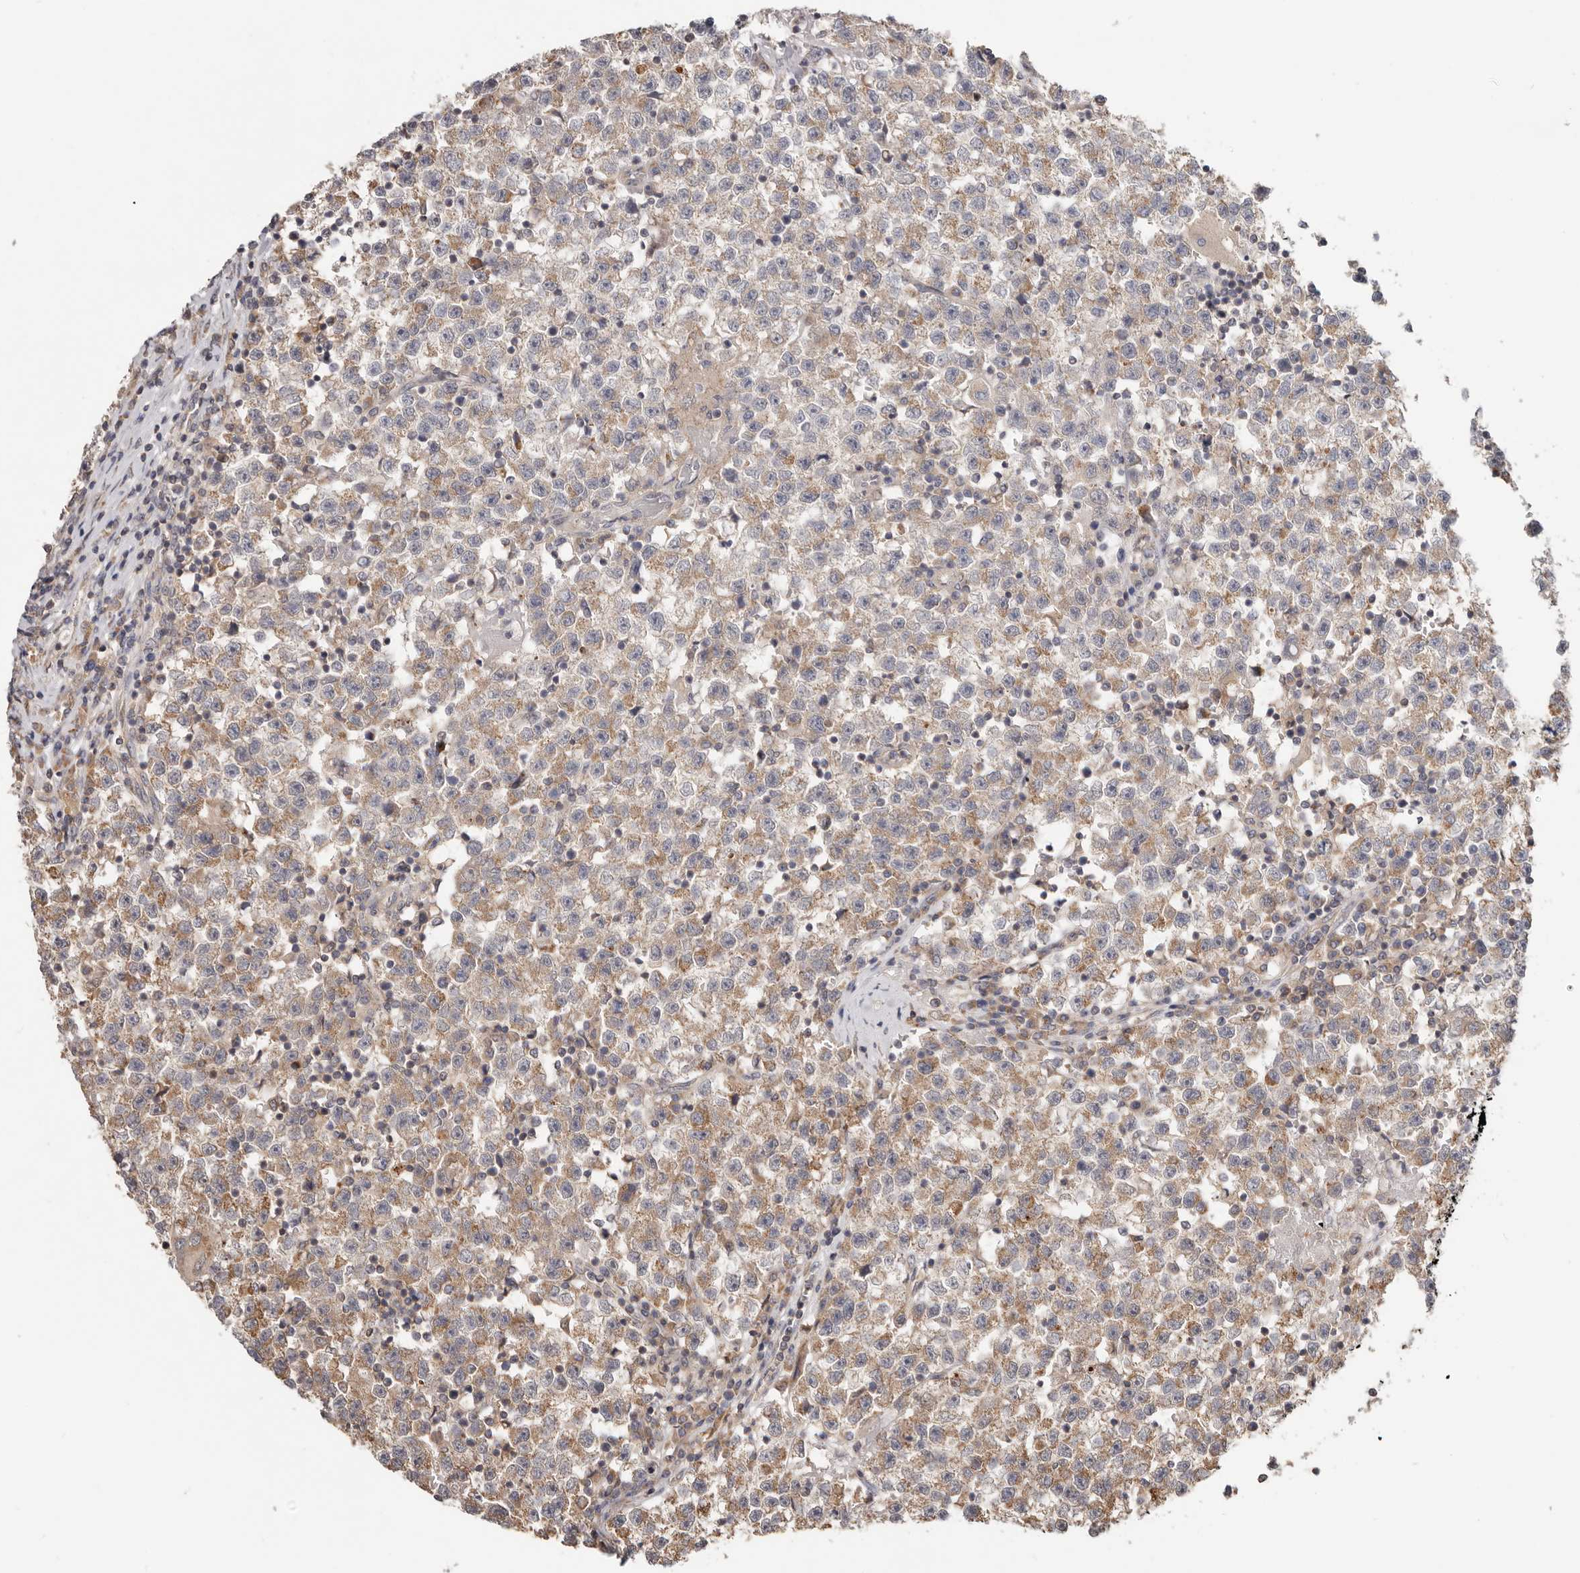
{"staining": {"intensity": "moderate", "quantity": ">75%", "location": "cytoplasmic/membranous"}, "tissue": "testis cancer", "cell_type": "Tumor cells", "image_type": "cancer", "snomed": [{"axis": "morphology", "description": "Seminoma, NOS"}, {"axis": "topography", "description": "Testis"}], "caption": "DAB immunohistochemical staining of testis seminoma shows moderate cytoplasmic/membranous protein expression in approximately >75% of tumor cells.", "gene": "LRP6", "patient": {"sex": "male", "age": 22}}